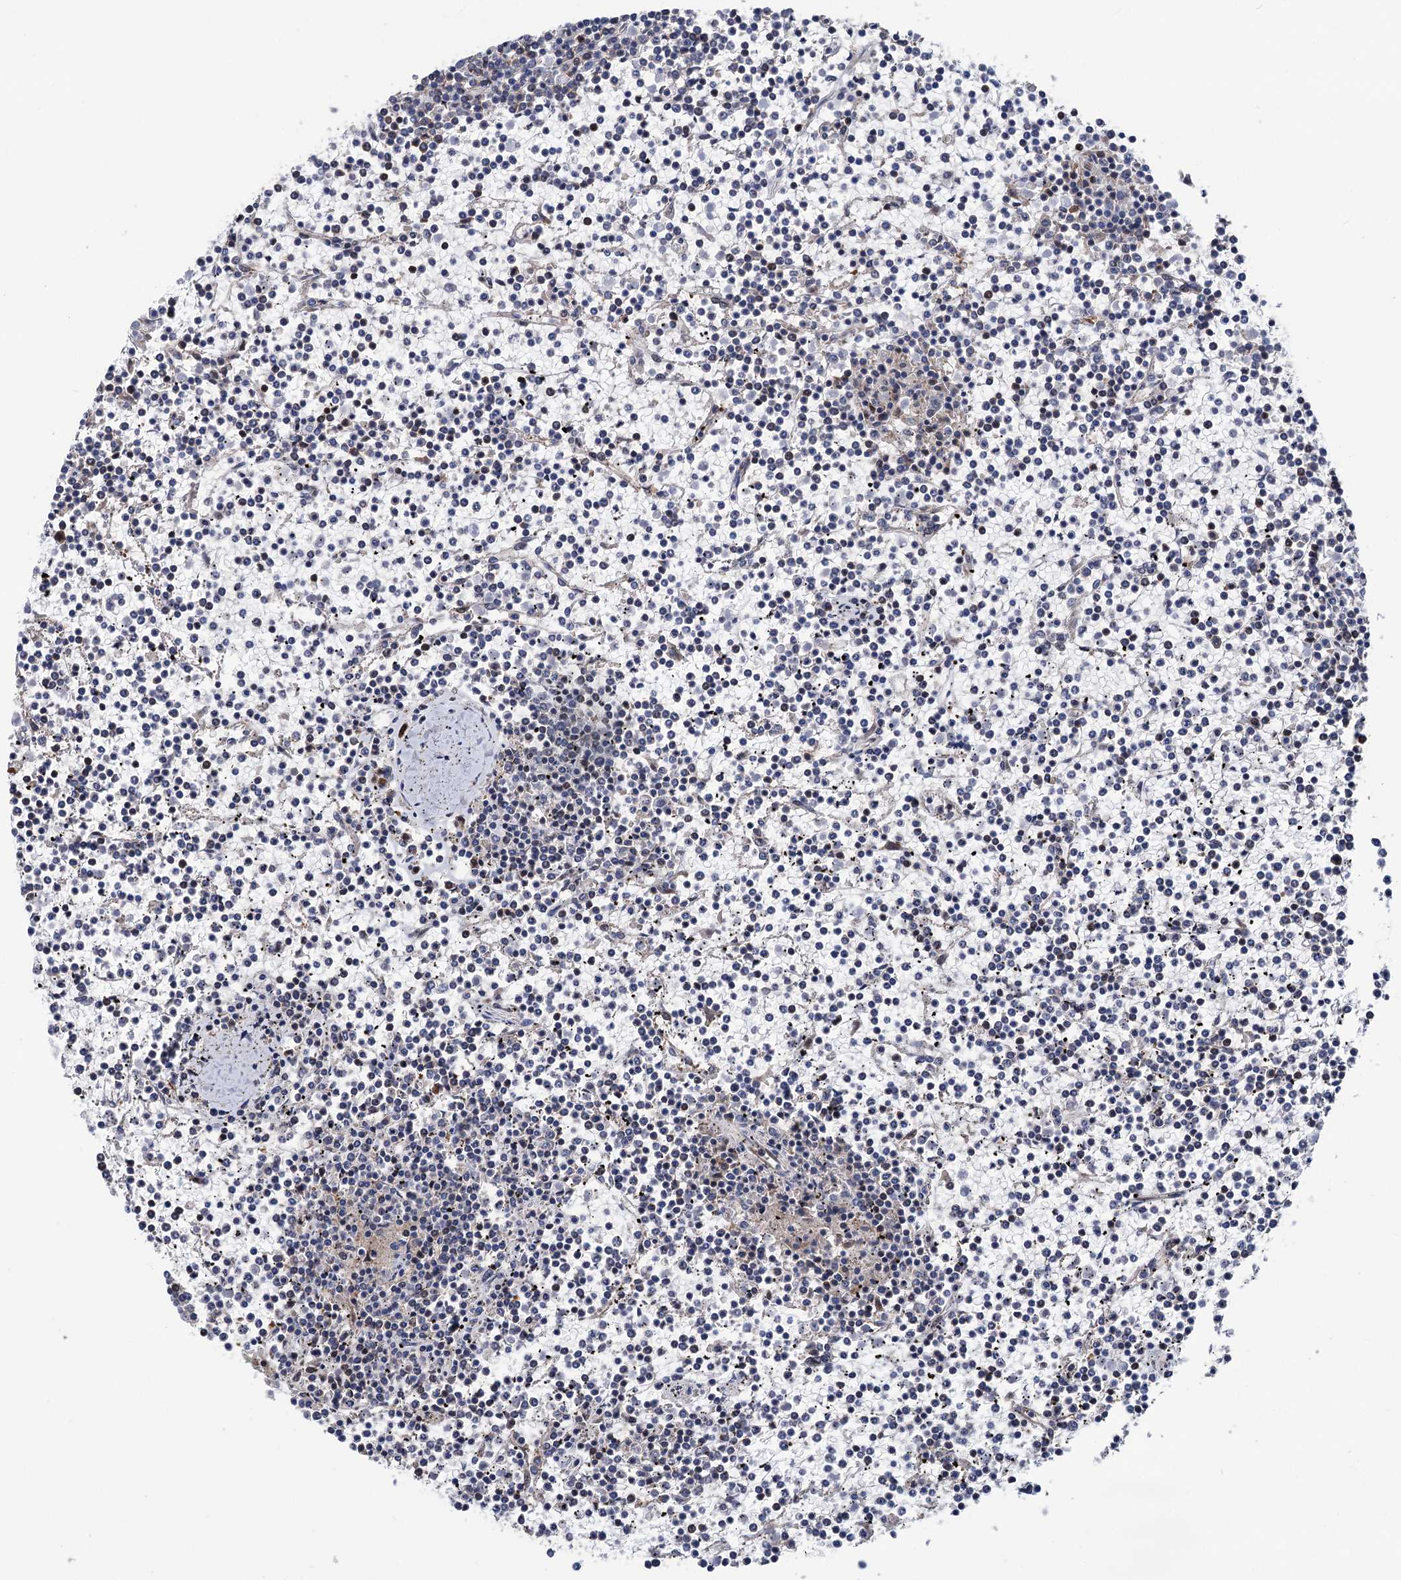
{"staining": {"intensity": "negative", "quantity": "none", "location": "none"}, "tissue": "lymphoma", "cell_type": "Tumor cells", "image_type": "cancer", "snomed": [{"axis": "morphology", "description": "Malignant lymphoma, non-Hodgkin's type, Low grade"}, {"axis": "topography", "description": "Spleen"}], "caption": "Immunohistochemistry (IHC) of lymphoma shows no expression in tumor cells.", "gene": "UBR1", "patient": {"sex": "female", "age": 19}}